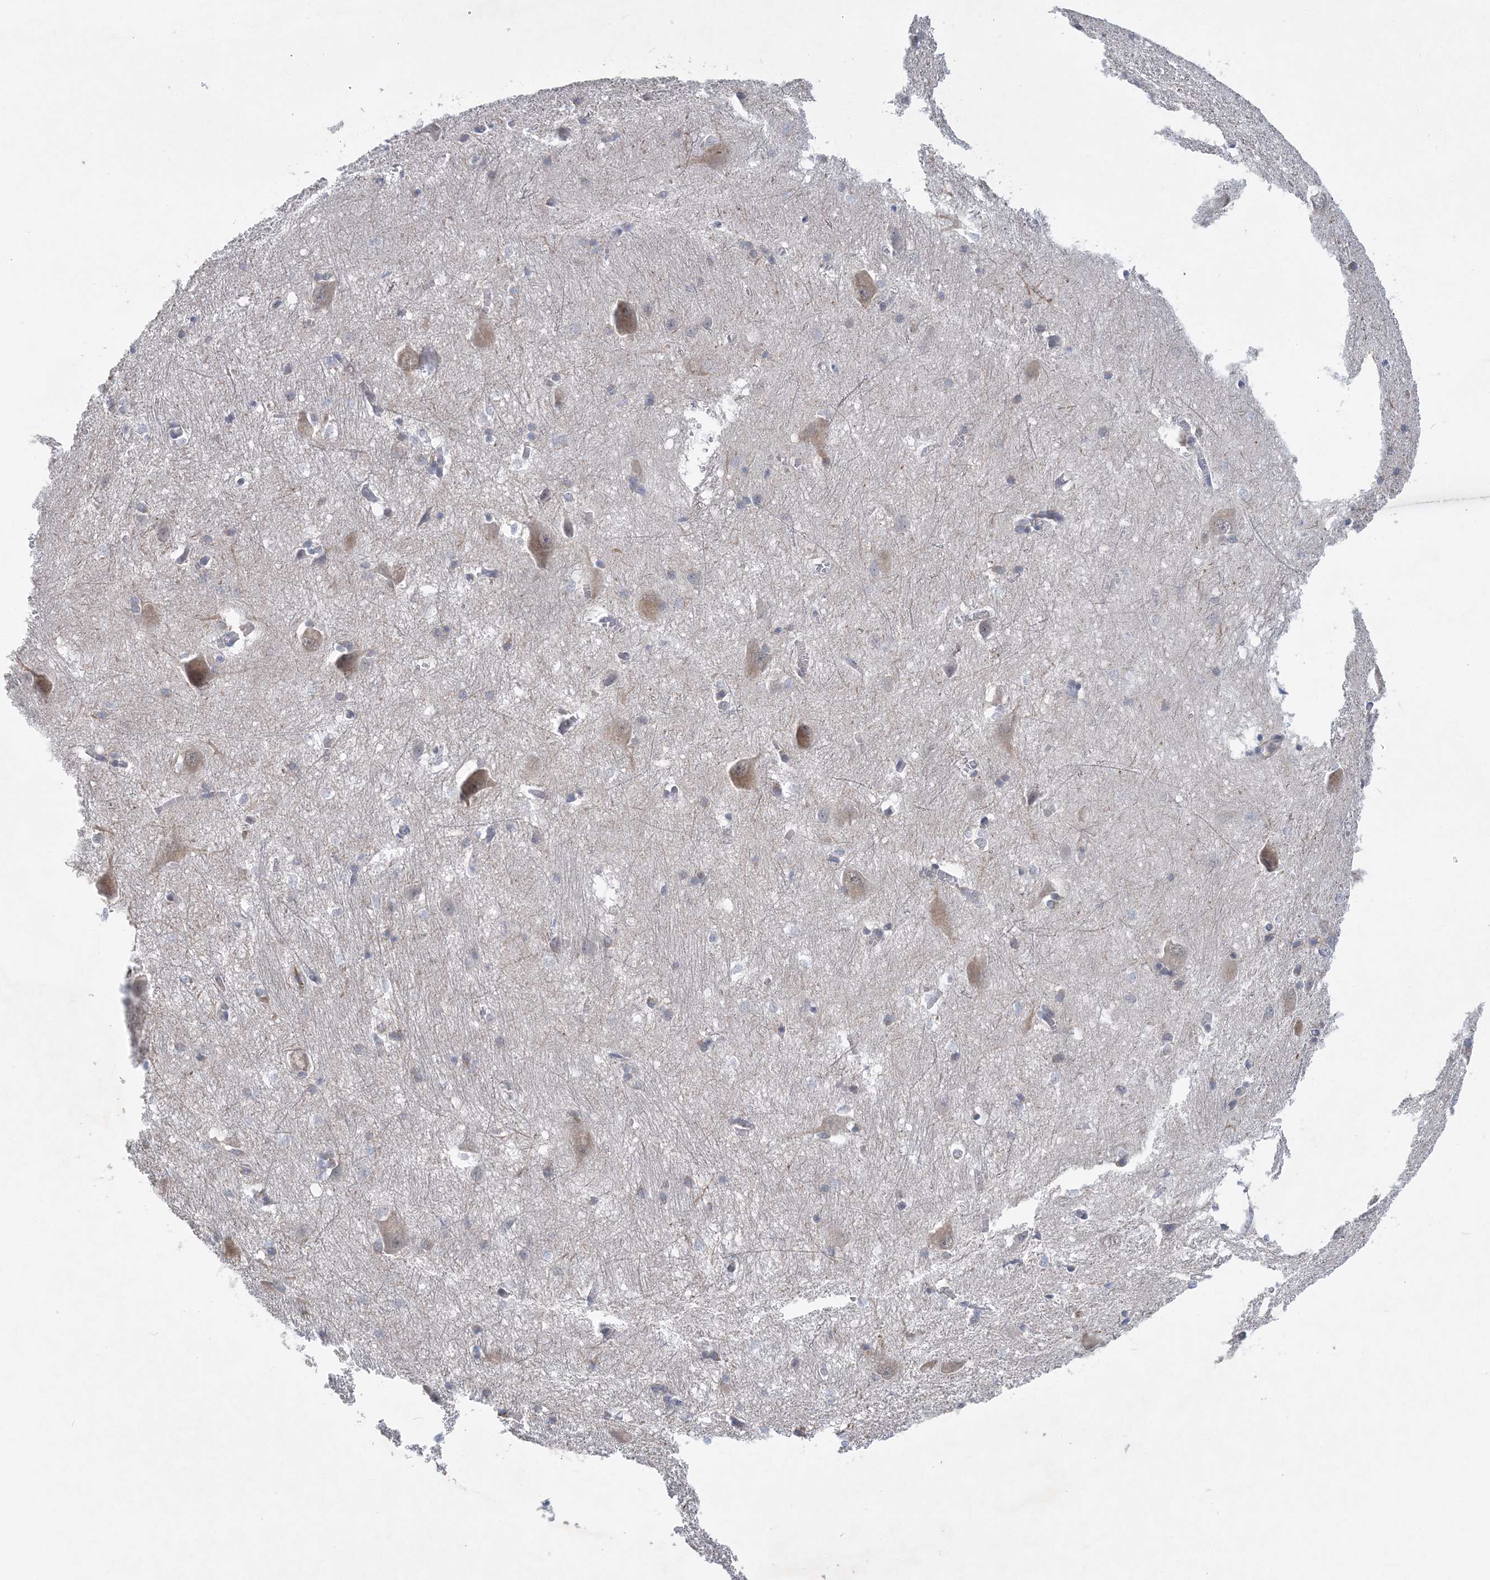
{"staining": {"intensity": "negative", "quantity": "none", "location": "none"}, "tissue": "caudate", "cell_type": "Glial cells", "image_type": "normal", "snomed": [{"axis": "morphology", "description": "Normal tissue, NOS"}, {"axis": "topography", "description": "Lateral ventricle wall"}], "caption": "The histopathology image exhibits no significant expression in glial cells of caudate.", "gene": "MAP4K5", "patient": {"sex": "male", "age": 37}}